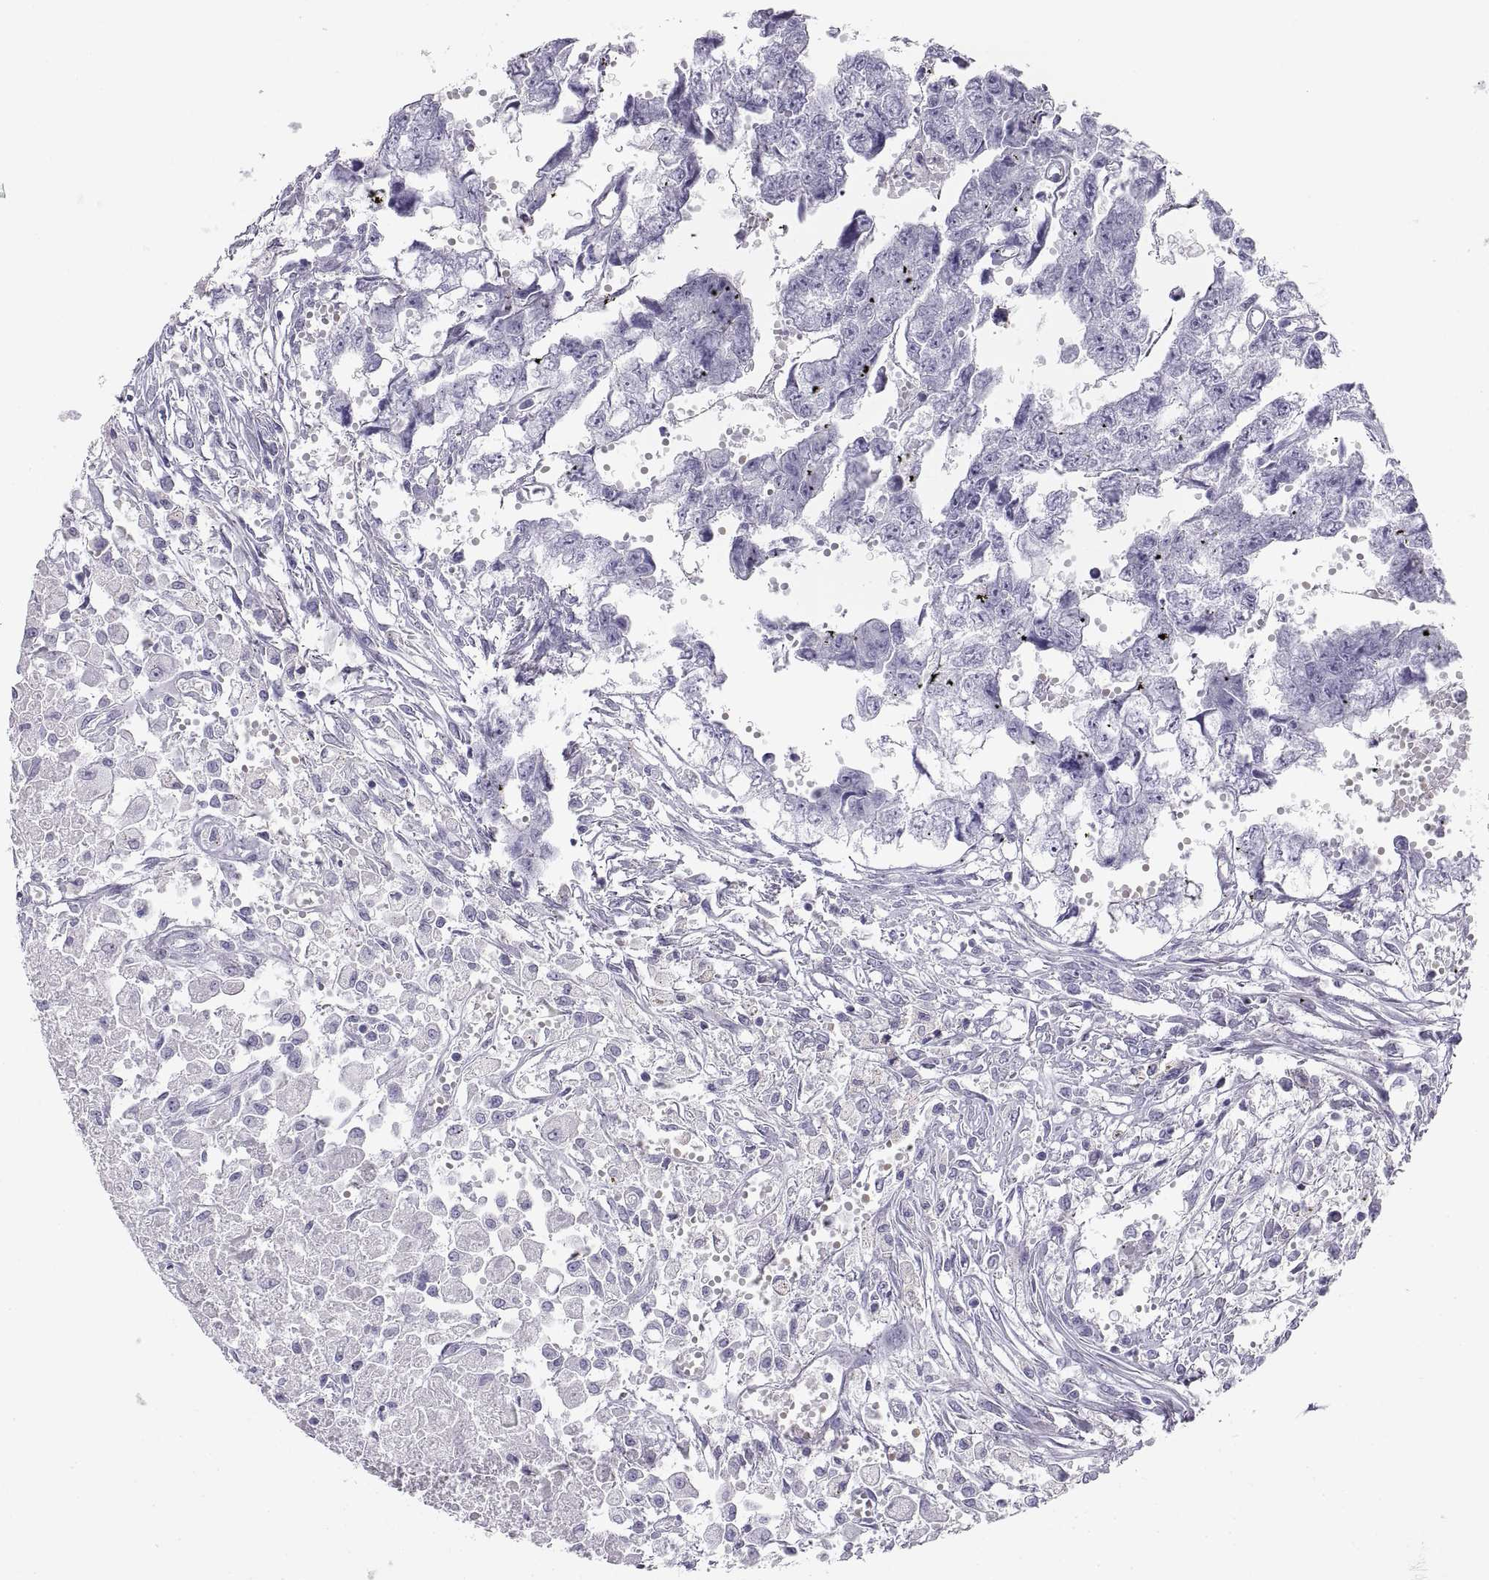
{"staining": {"intensity": "negative", "quantity": "none", "location": "none"}, "tissue": "testis cancer", "cell_type": "Tumor cells", "image_type": "cancer", "snomed": [{"axis": "morphology", "description": "Carcinoma, Embryonal, NOS"}, {"axis": "morphology", "description": "Teratoma, malignant, NOS"}, {"axis": "topography", "description": "Testis"}], "caption": "Tumor cells are negative for brown protein staining in testis cancer (embryonal carcinoma).", "gene": "SEMG1", "patient": {"sex": "male", "age": 44}}